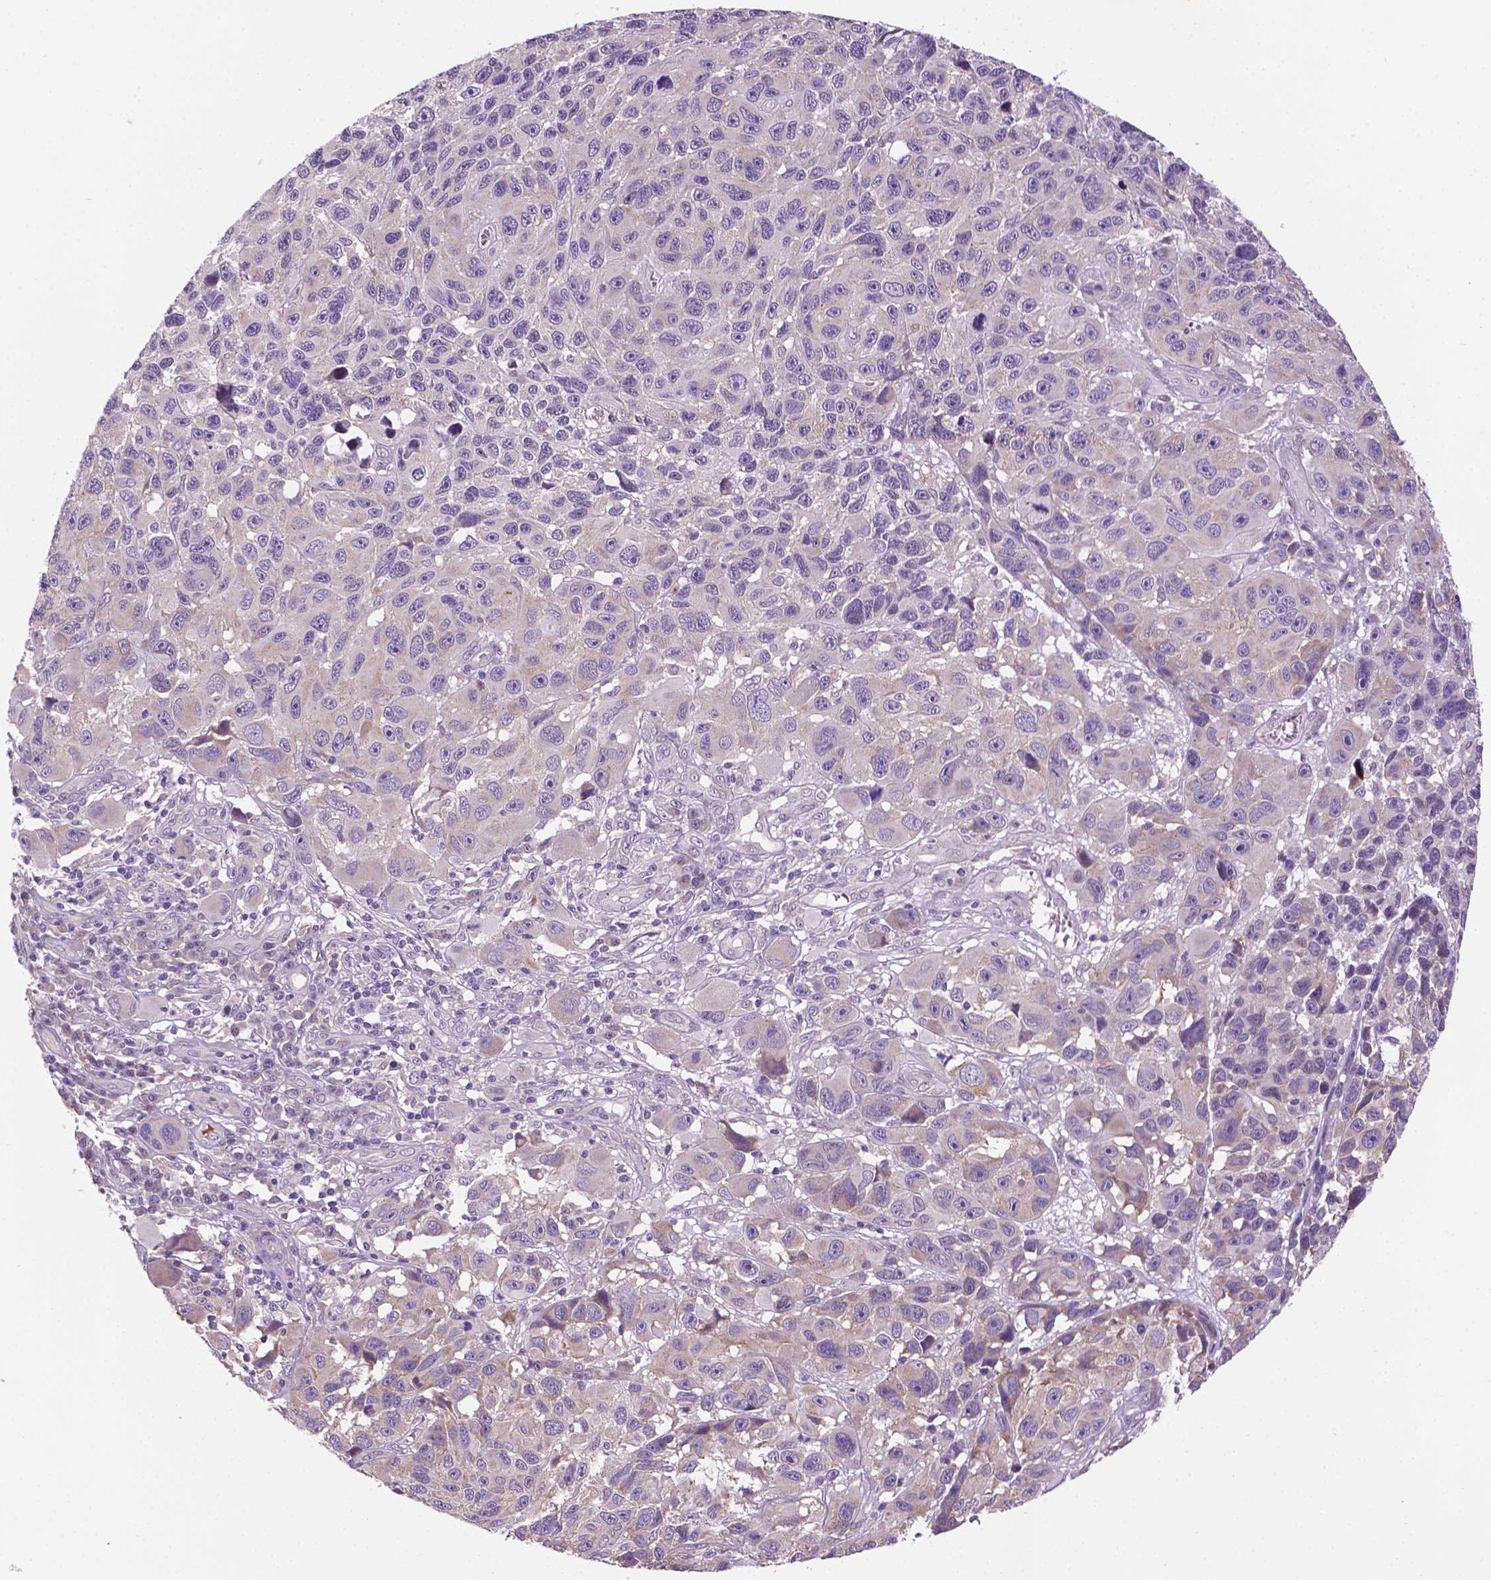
{"staining": {"intensity": "negative", "quantity": "none", "location": "none"}, "tissue": "melanoma", "cell_type": "Tumor cells", "image_type": "cancer", "snomed": [{"axis": "morphology", "description": "Malignant melanoma, NOS"}, {"axis": "topography", "description": "Skin"}], "caption": "The histopathology image exhibits no staining of tumor cells in malignant melanoma.", "gene": "IRF6", "patient": {"sex": "male", "age": 53}}